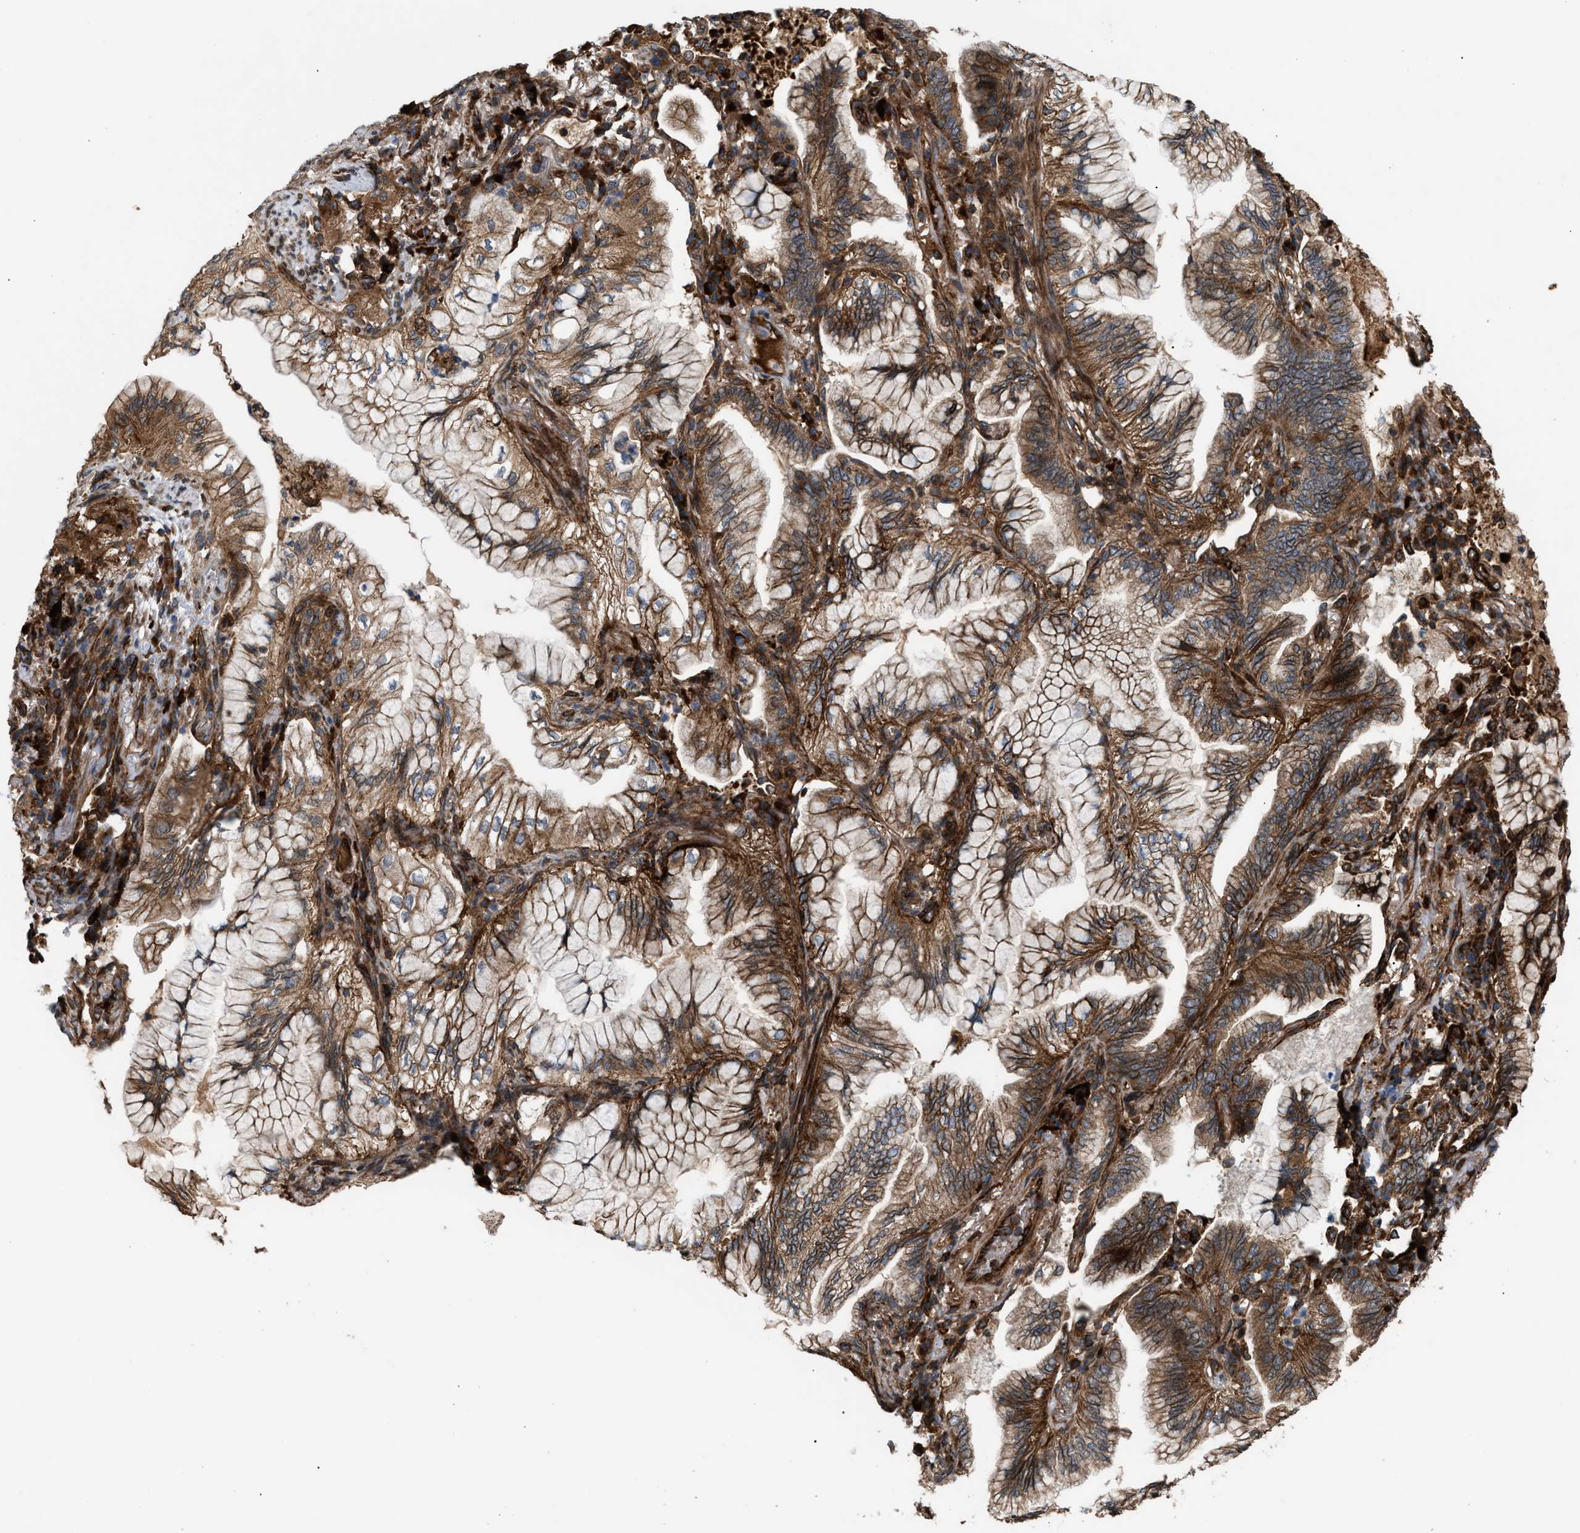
{"staining": {"intensity": "strong", "quantity": ">75%", "location": "cytoplasmic/membranous"}, "tissue": "lung cancer", "cell_type": "Tumor cells", "image_type": "cancer", "snomed": [{"axis": "morphology", "description": "Adenocarcinoma, NOS"}, {"axis": "topography", "description": "Lung"}], "caption": "Strong cytoplasmic/membranous protein positivity is identified in approximately >75% of tumor cells in lung adenocarcinoma.", "gene": "GCC1", "patient": {"sex": "female", "age": 70}}